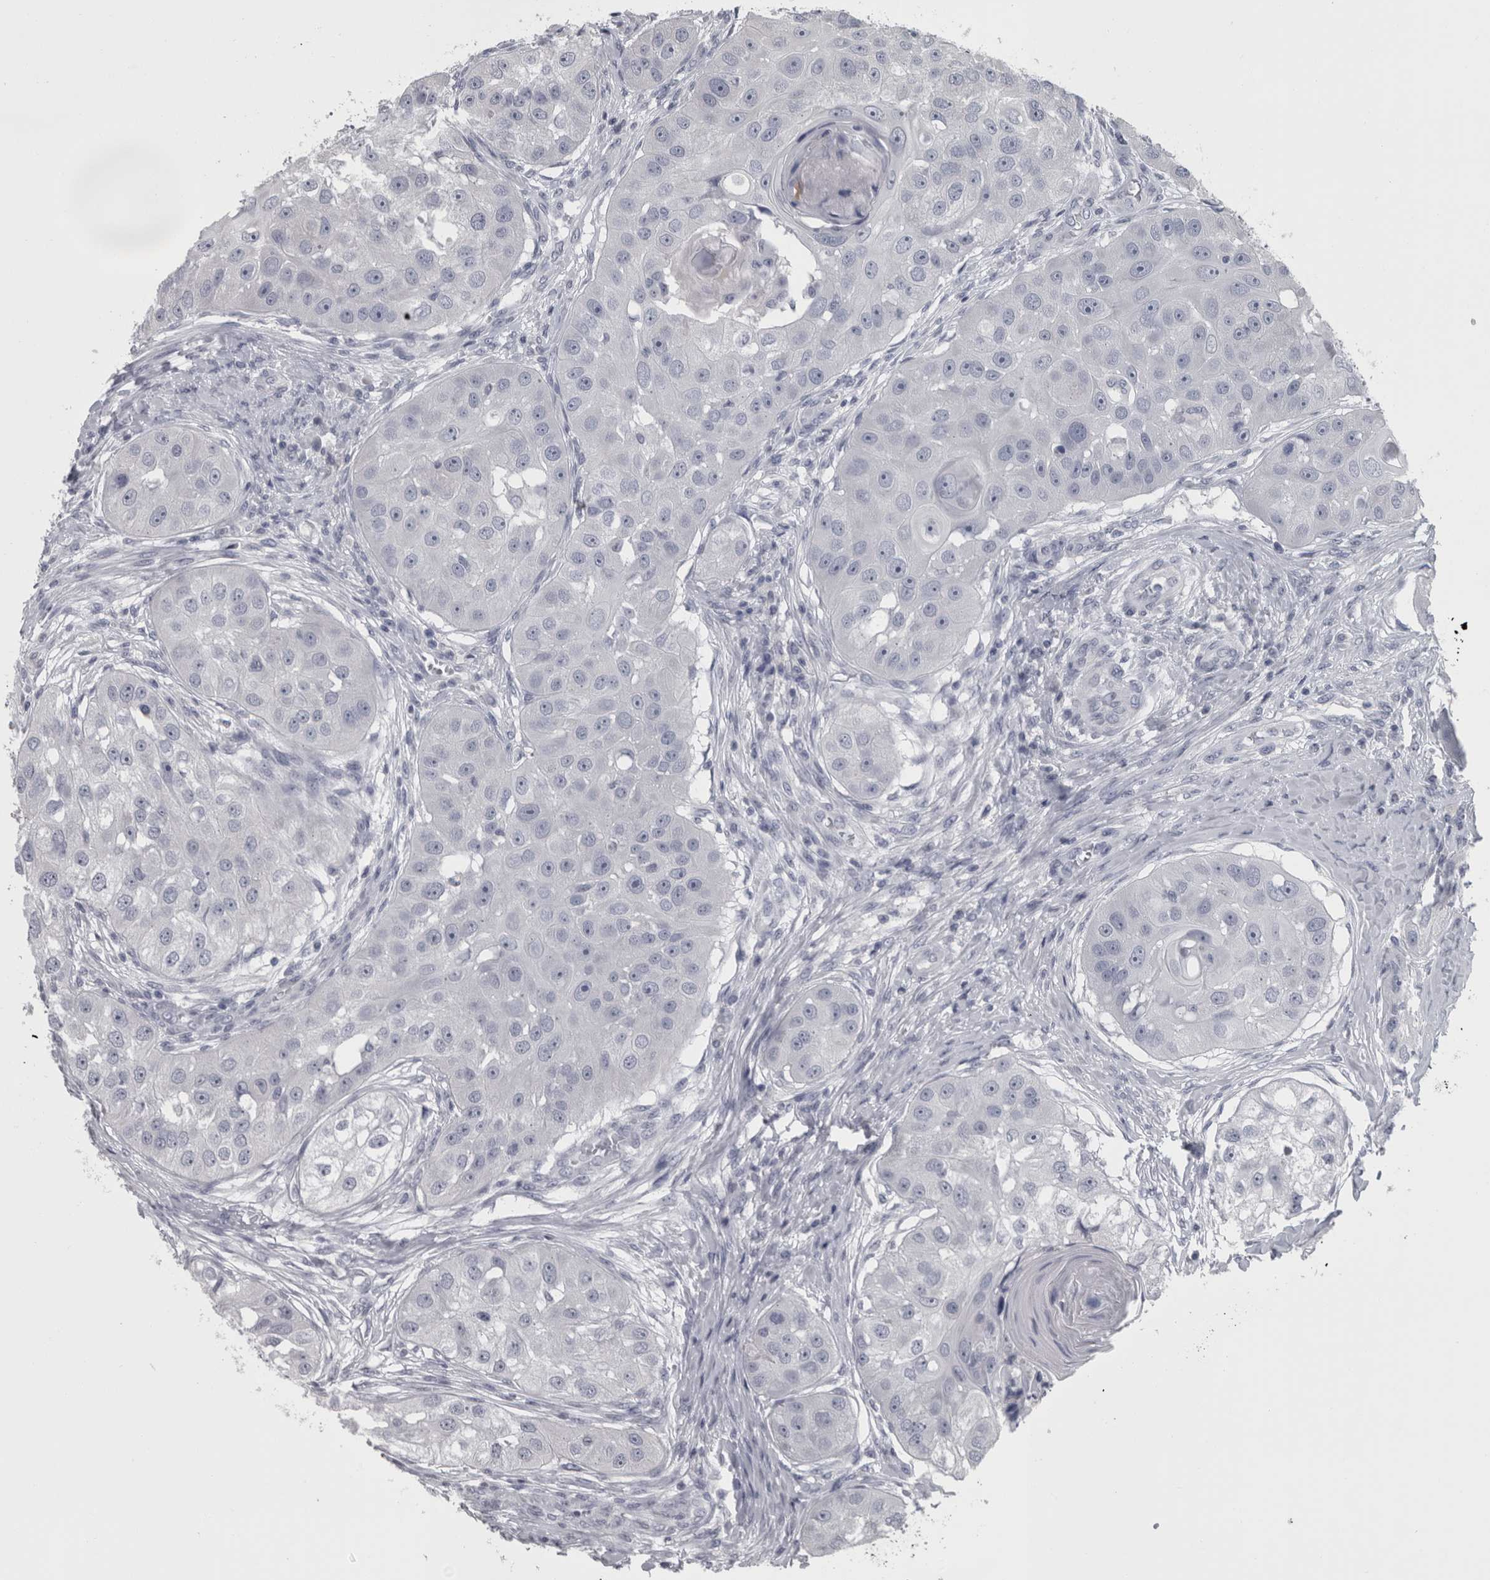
{"staining": {"intensity": "negative", "quantity": "none", "location": "none"}, "tissue": "head and neck cancer", "cell_type": "Tumor cells", "image_type": "cancer", "snomed": [{"axis": "morphology", "description": "Normal tissue, NOS"}, {"axis": "morphology", "description": "Squamous cell carcinoma, NOS"}, {"axis": "topography", "description": "Skeletal muscle"}, {"axis": "topography", "description": "Head-Neck"}], "caption": "The IHC micrograph has no significant staining in tumor cells of head and neck cancer (squamous cell carcinoma) tissue. The staining is performed using DAB (3,3'-diaminobenzidine) brown chromogen with nuclei counter-stained in using hematoxylin.", "gene": "APRT", "patient": {"sex": "male", "age": 51}}